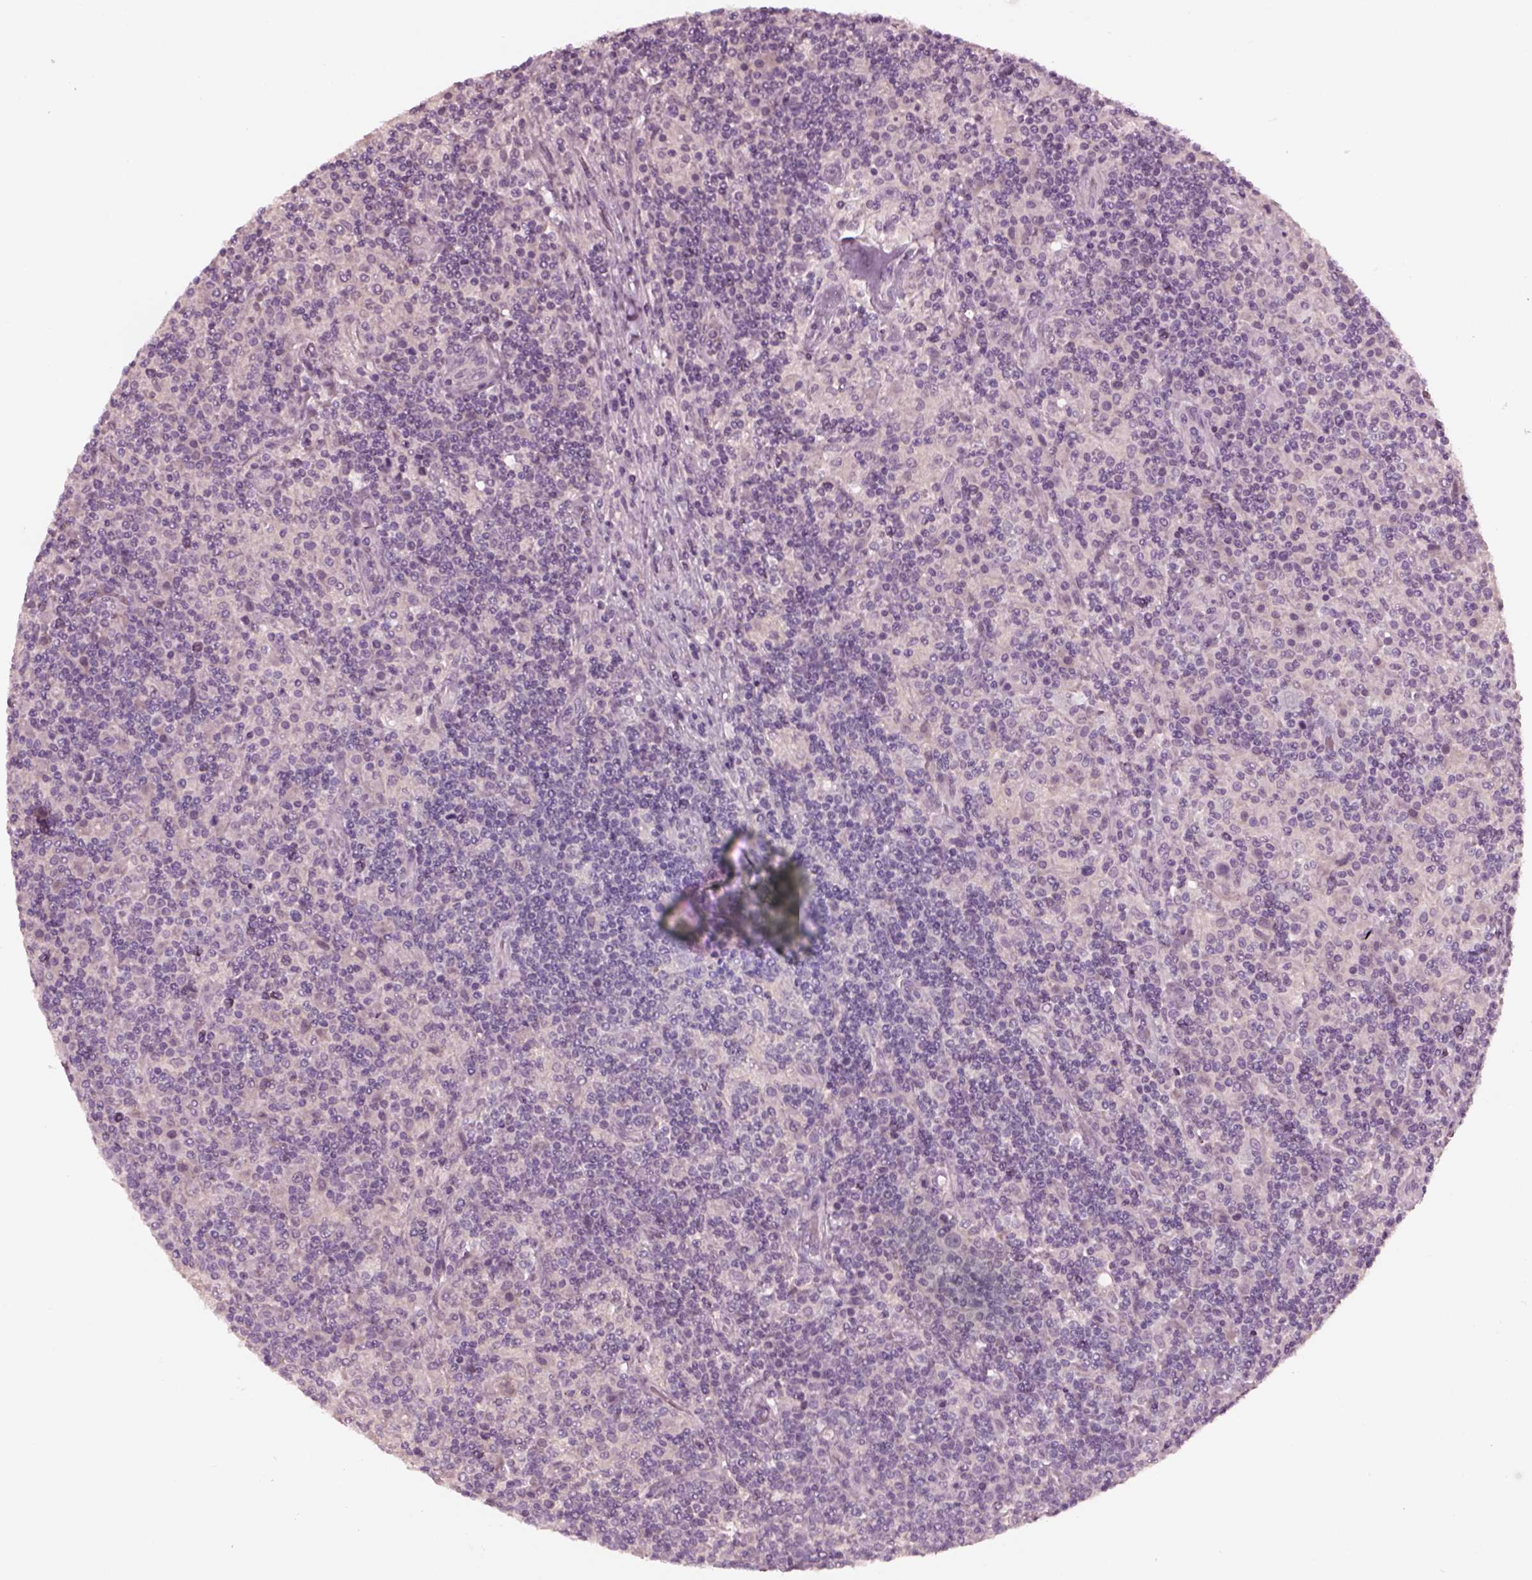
{"staining": {"intensity": "negative", "quantity": "none", "location": "none"}, "tissue": "lymphoma", "cell_type": "Tumor cells", "image_type": "cancer", "snomed": [{"axis": "morphology", "description": "Hodgkin's disease, NOS"}, {"axis": "topography", "description": "Lymph node"}], "caption": "There is no significant expression in tumor cells of lymphoma.", "gene": "YY2", "patient": {"sex": "male", "age": 70}}